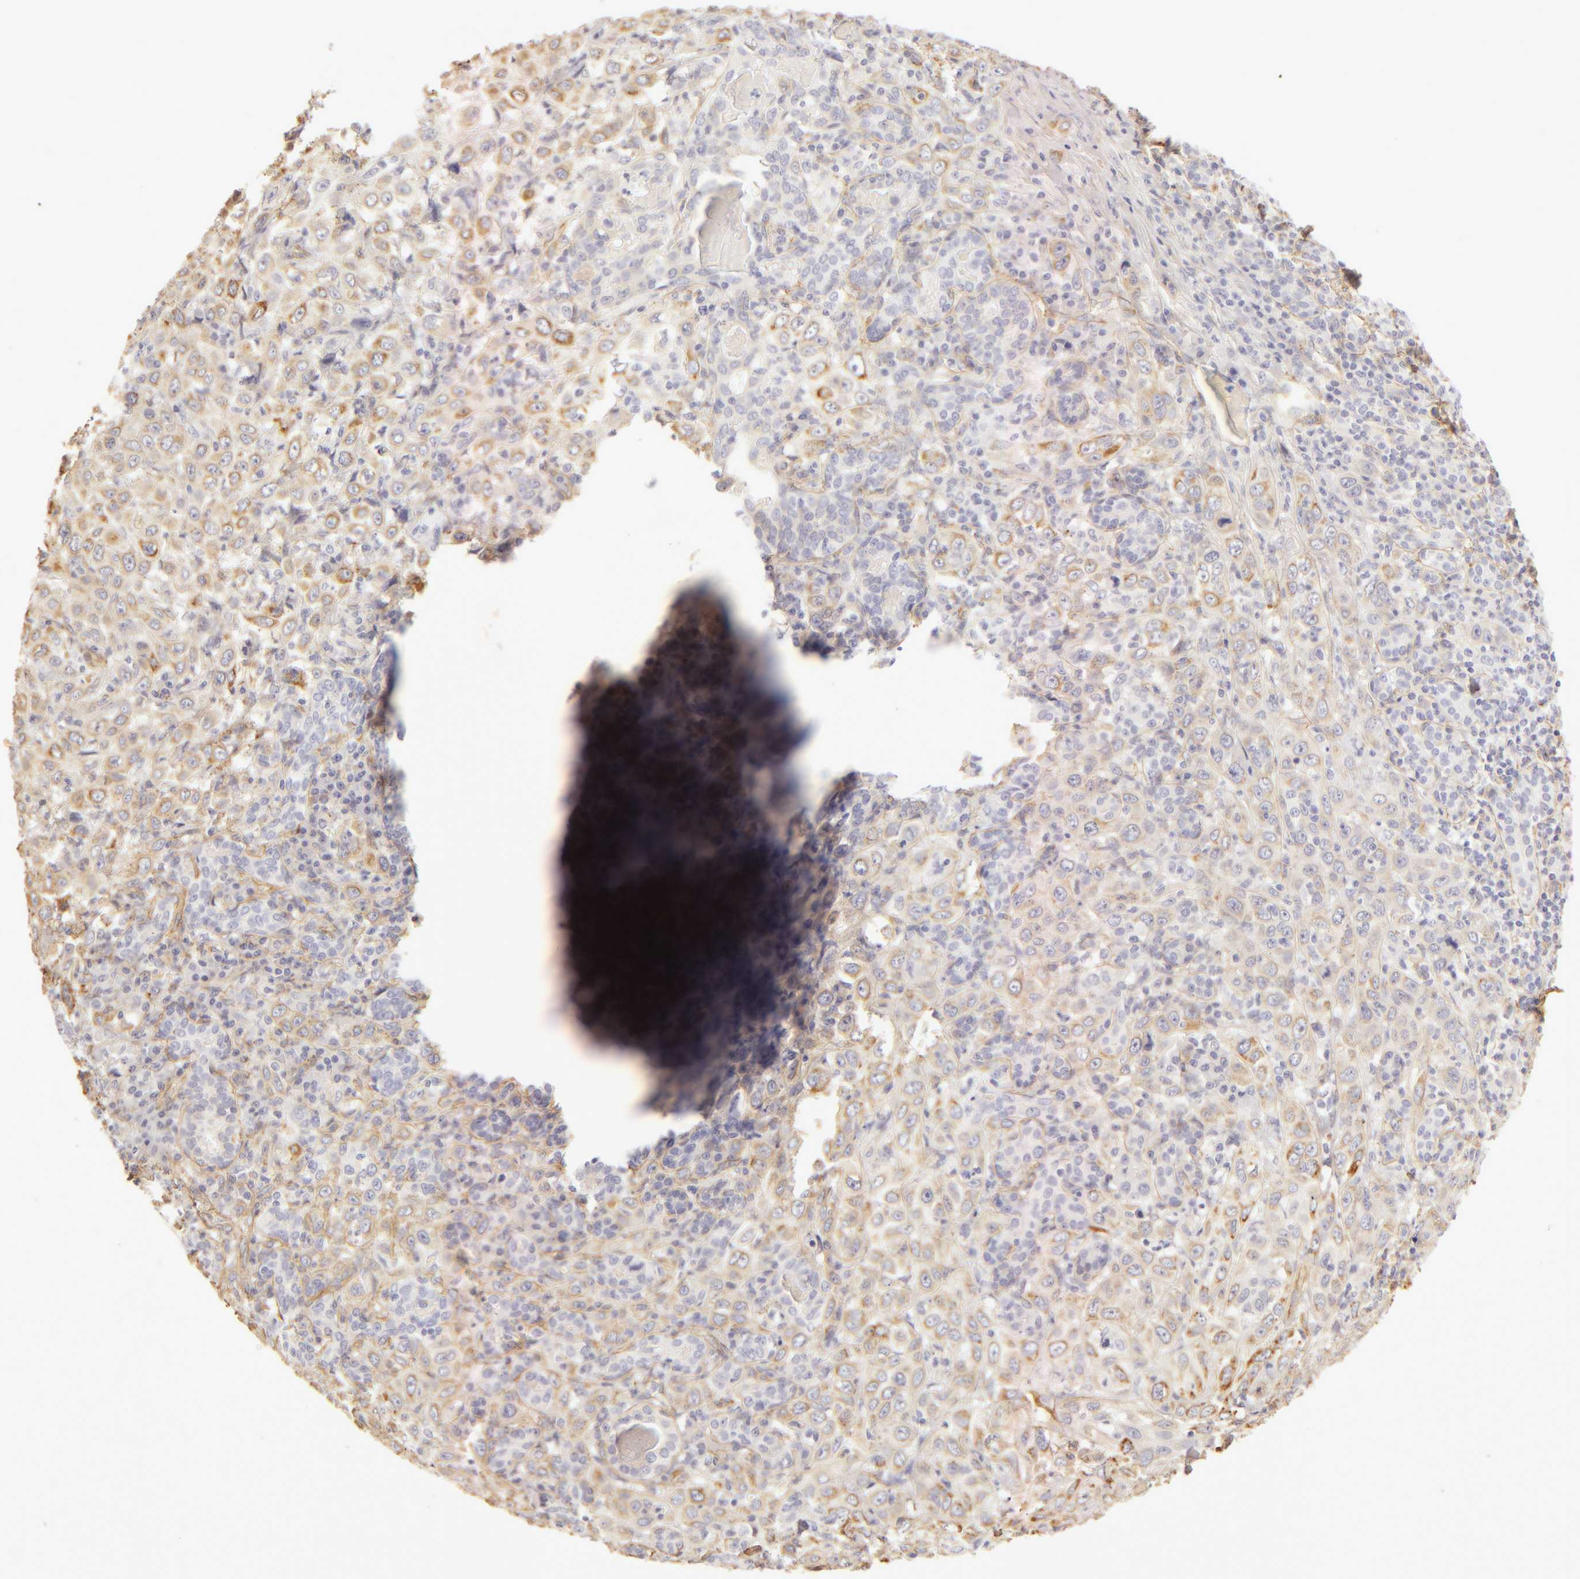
{"staining": {"intensity": "moderate", "quantity": "<25%", "location": "cytoplasmic/membranous"}, "tissue": "skin cancer", "cell_type": "Tumor cells", "image_type": "cancer", "snomed": [{"axis": "morphology", "description": "Squamous cell carcinoma, NOS"}, {"axis": "topography", "description": "Skin"}], "caption": "DAB immunohistochemical staining of human skin squamous cell carcinoma exhibits moderate cytoplasmic/membranous protein positivity in about <25% of tumor cells.", "gene": "COL4A1", "patient": {"sex": "male", "age": 84}}